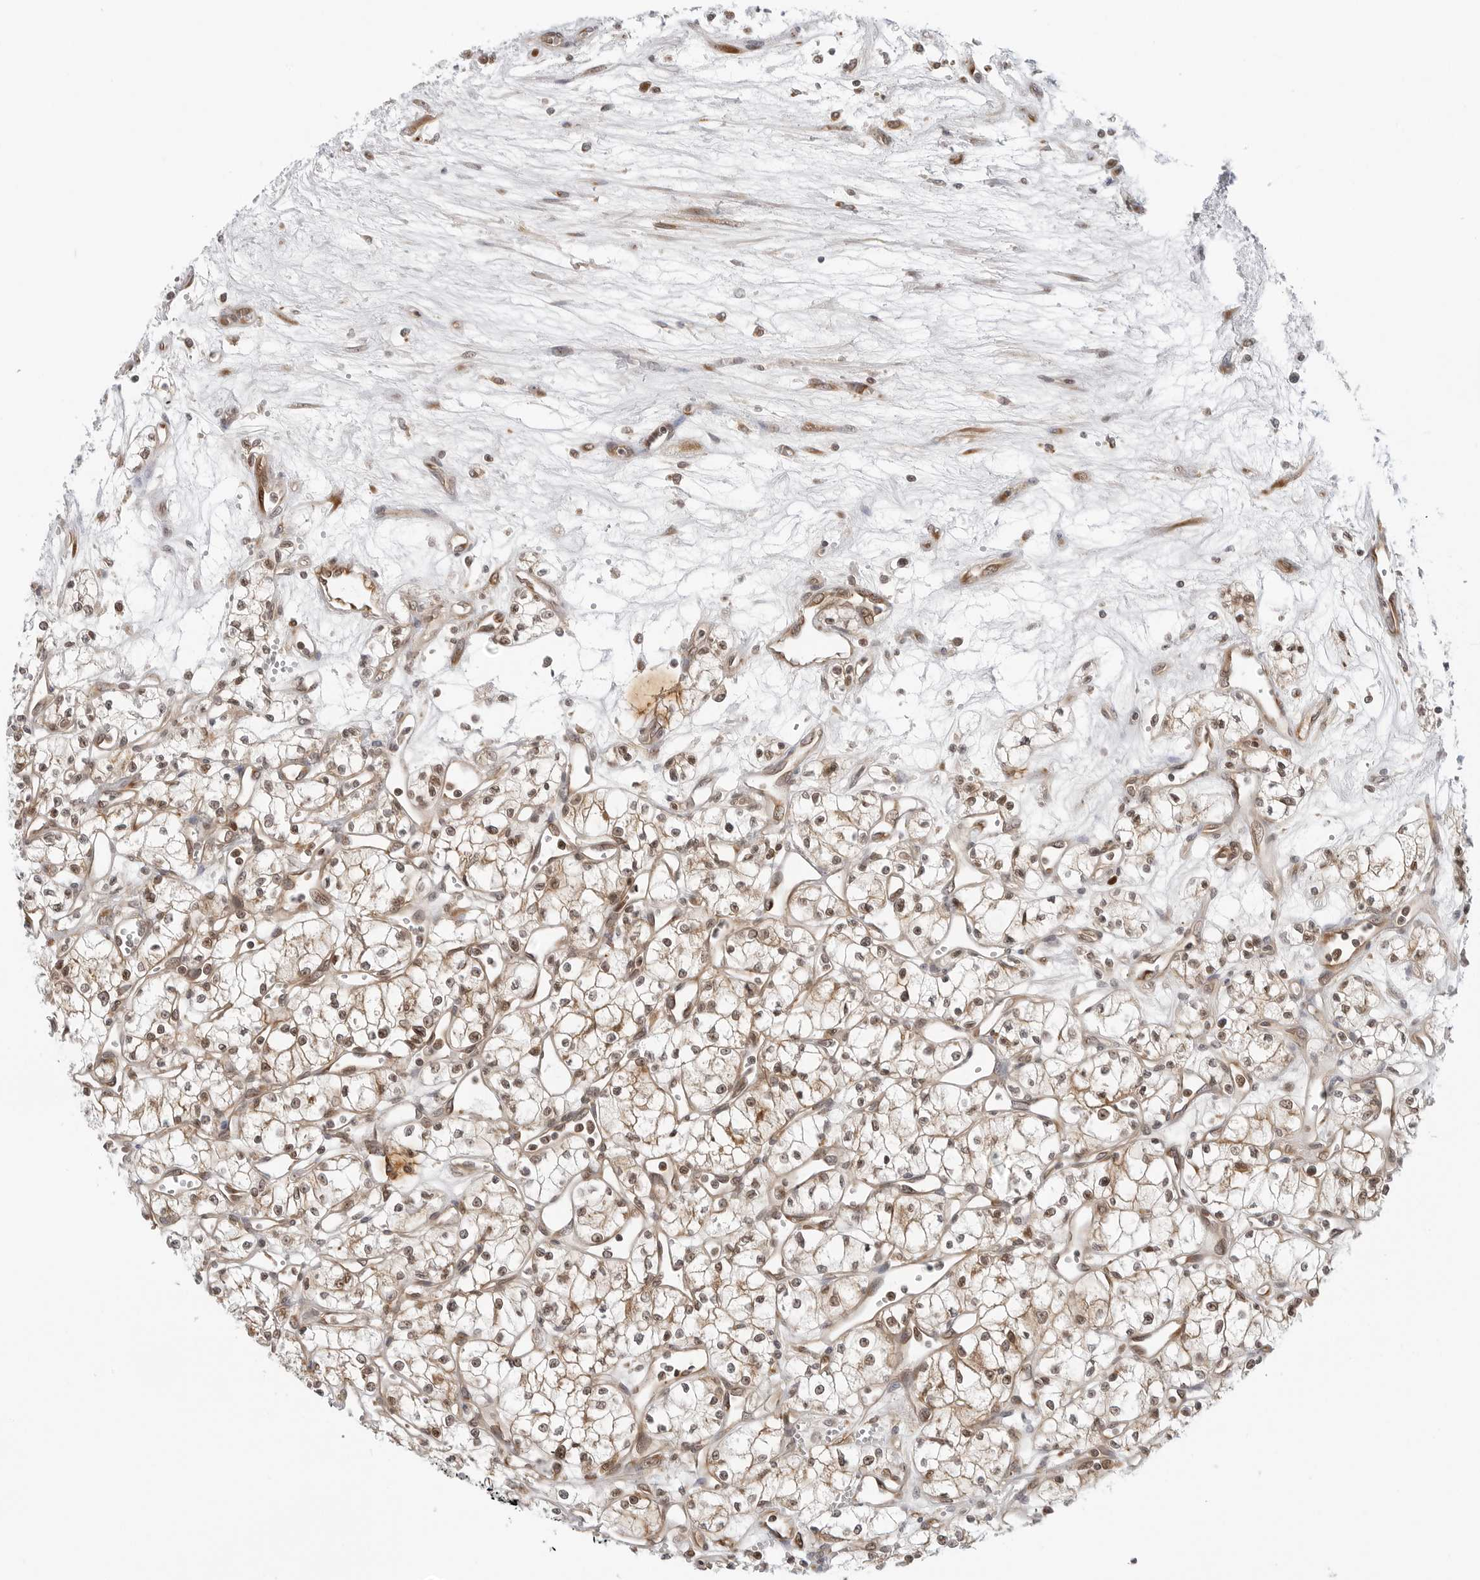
{"staining": {"intensity": "weak", "quantity": ">75%", "location": "cytoplasmic/membranous,nuclear"}, "tissue": "renal cancer", "cell_type": "Tumor cells", "image_type": "cancer", "snomed": [{"axis": "morphology", "description": "Adenocarcinoma, NOS"}, {"axis": "topography", "description": "Kidney"}], "caption": "Human renal cancer (adenocarcinoma) stained with a protein marker reveals weak staining in tumor cells.", "gene": "TIPRL", "patient": {"sex": "male", "age": 59}}